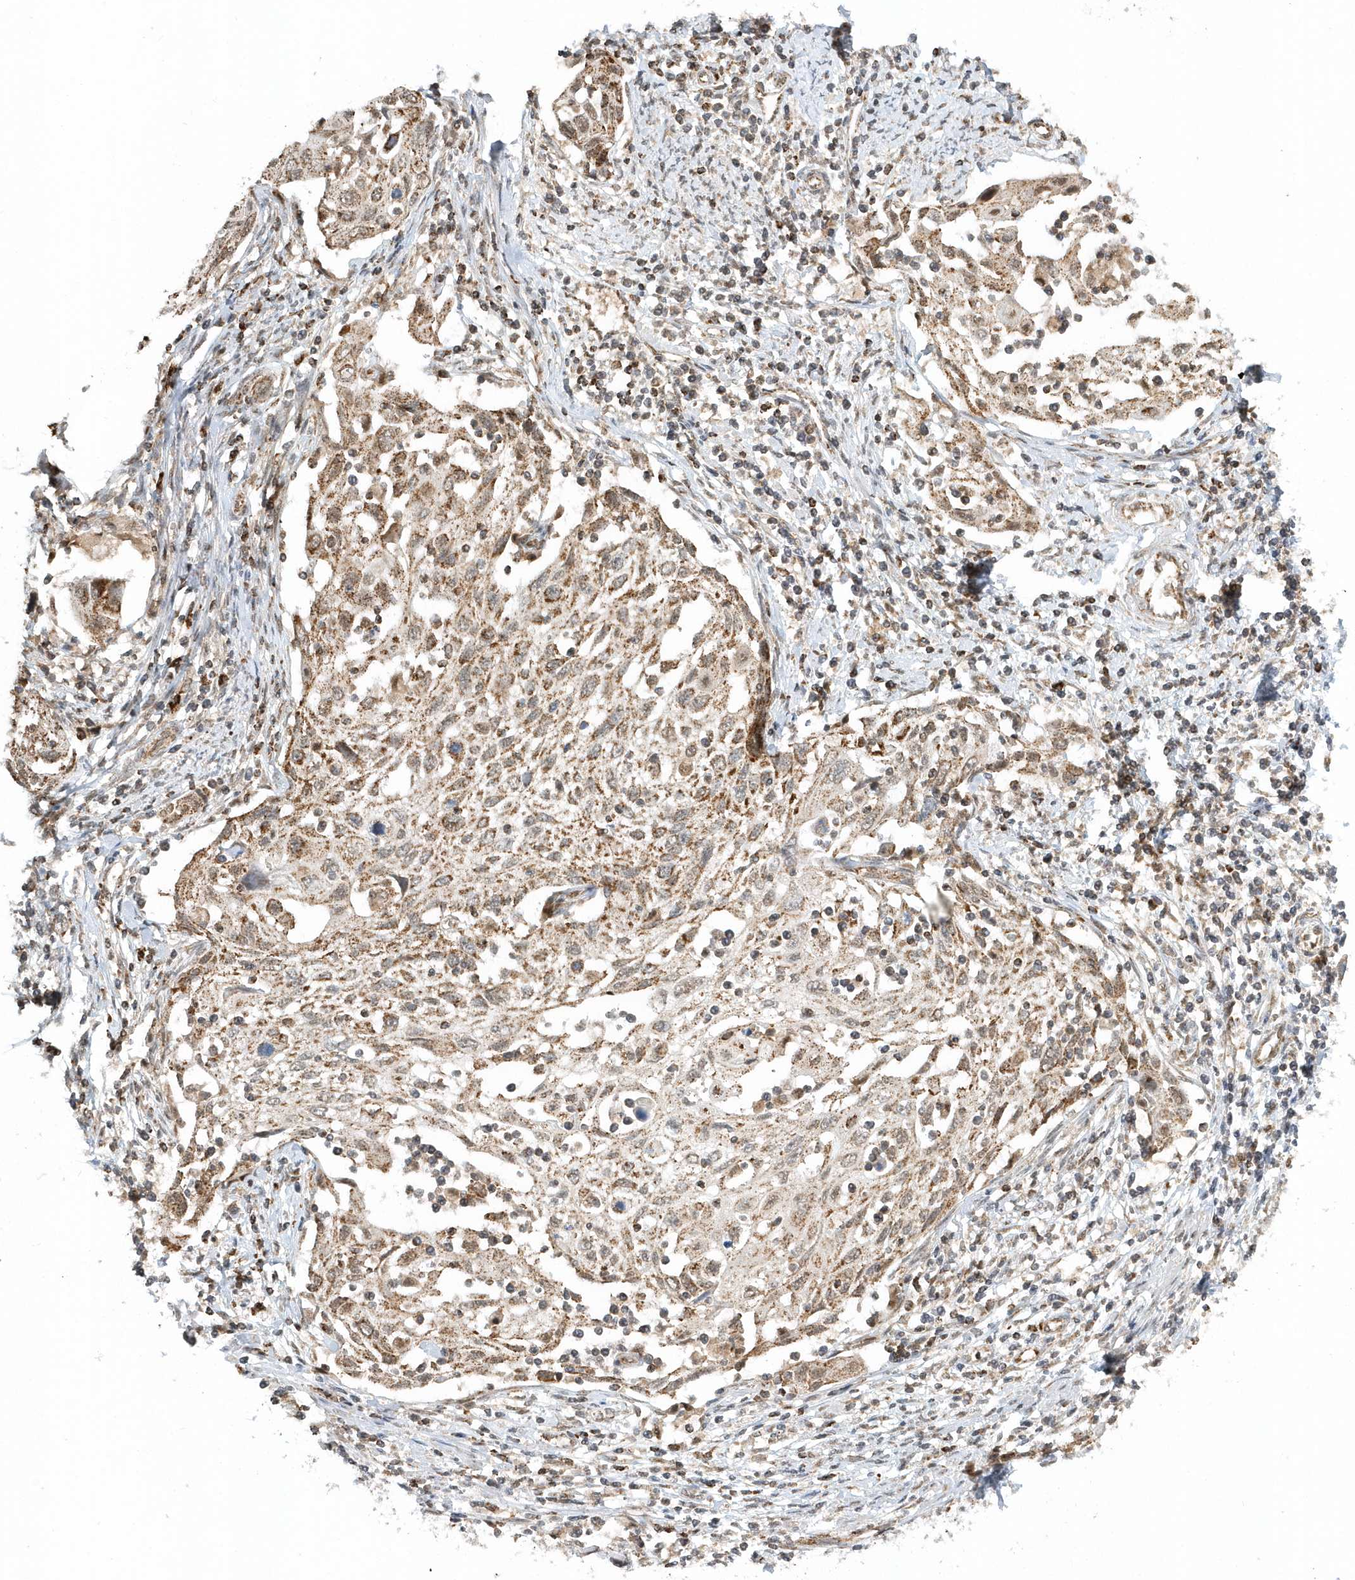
{"staining": {"intensity": "moderate", "quantity": ">75%", "location": "cytoplasmic/membranous"}, "tissue": "cervical cancer", "cell_type": "Tumor cells", "image_type": "cancer", "snomed": [{"axis": "morphology", "description": "Squamous cell carcinoma, NOS"}, {"axis": "topography", "description": "Cervix"}], "caption": "Squamous cell carcinoma (cervical) was stained to show a protein in brown. There is medium levels of moderate cytoplasmic/membranous expression in approximately >75% of tumor cells.", "gene": "PSMD6", "patient": {"sex": "female", "age": 70}}